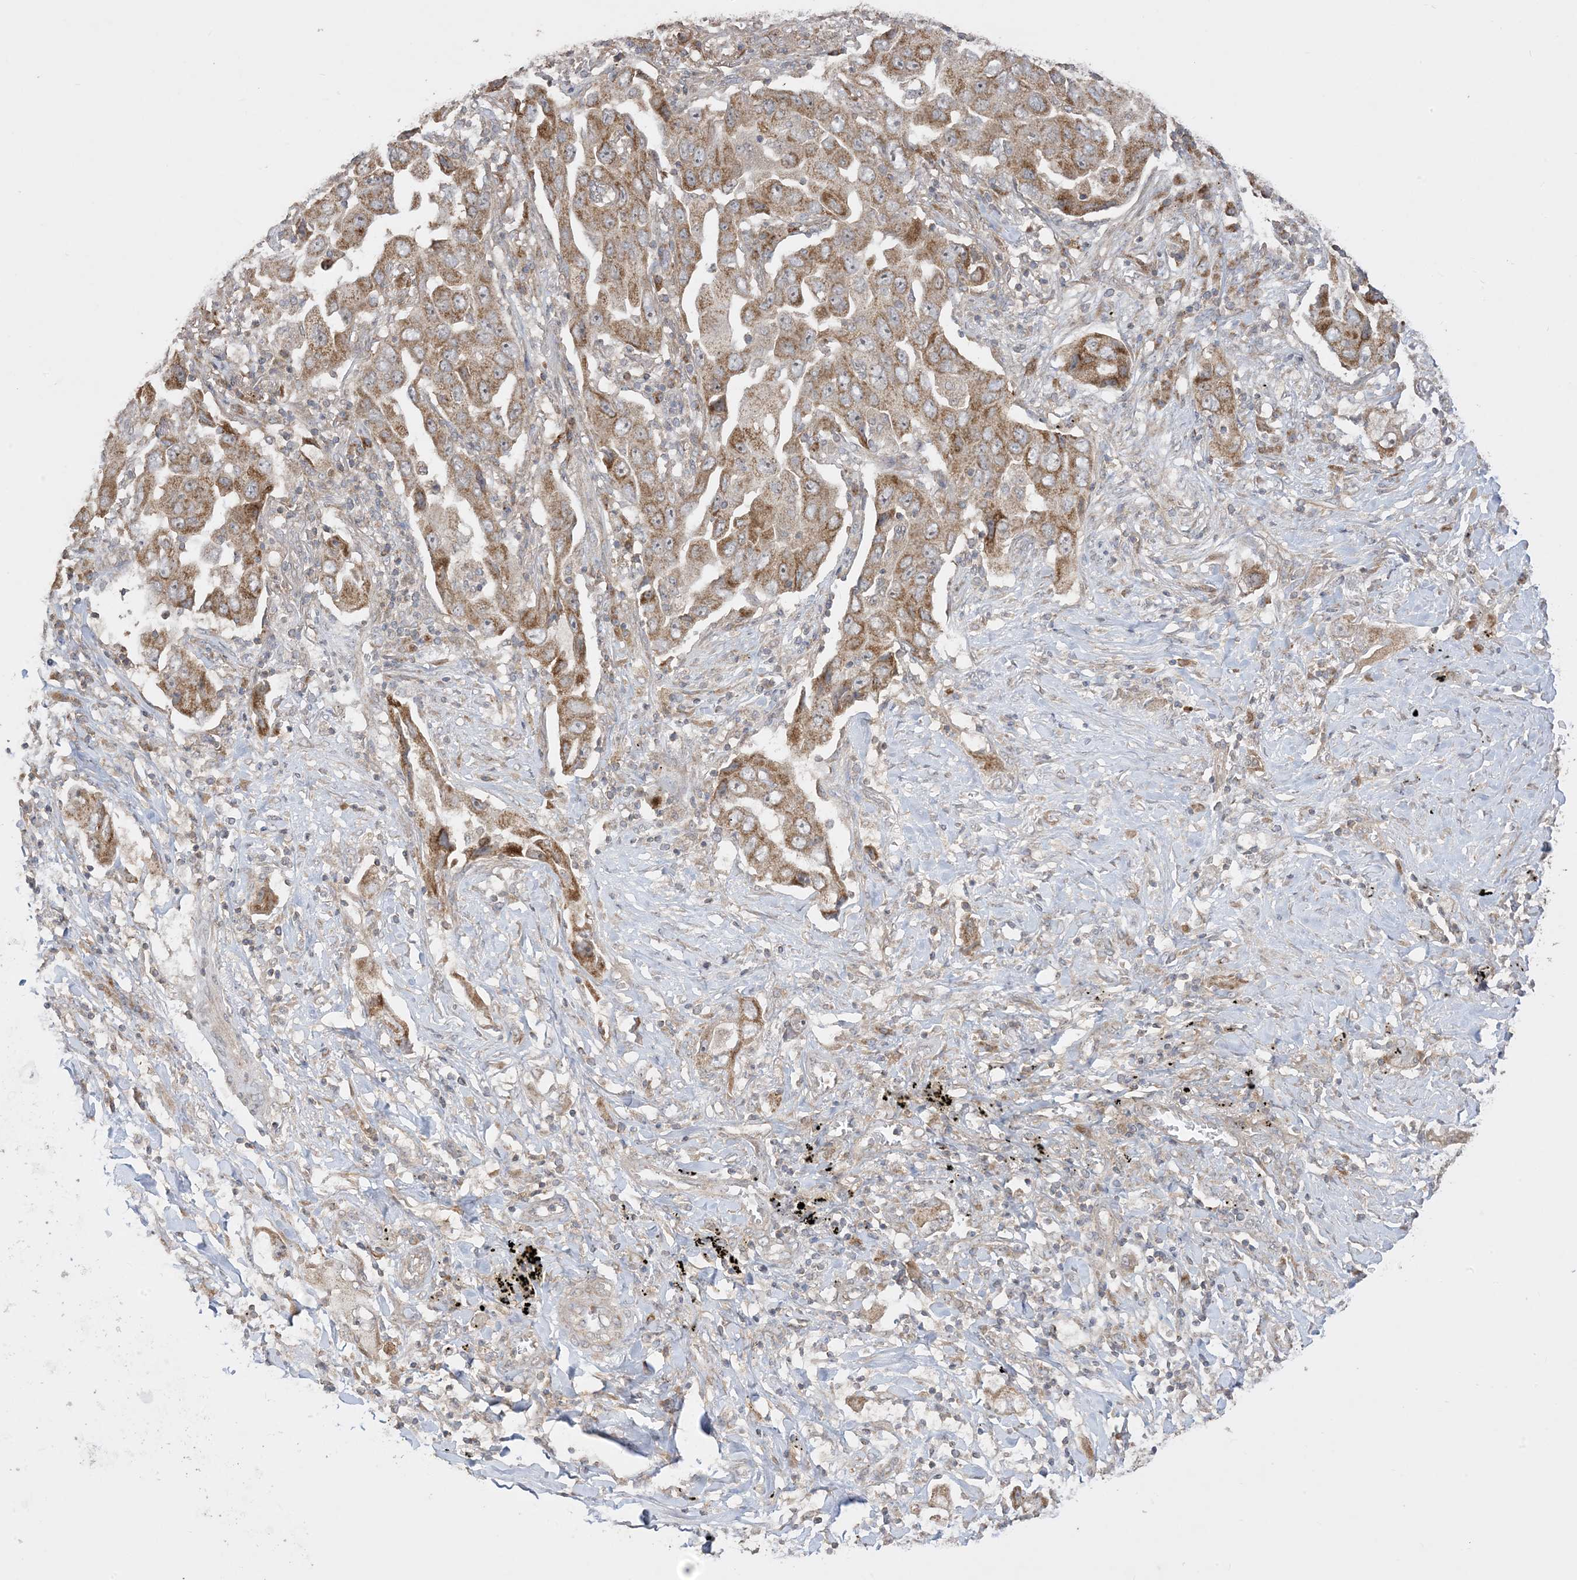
{"staining": {"intensity": "strong", "quantity": ">75%", "location": "cytoplasmic/membranous"}, "tissue": "lung cancer", "cell_type": "Tumor cells", "image_type": "cancer", "snomed": [{"axis": "morphology", "description": "Adenocarcinoma, NOS"}, {"axis": "topography", "description": "Lung"}], "caption": "A brown stain labels strong cytoplasmic/membranous staining of a protein in lung cancer (adenocarcinoma) tumor cells.", "gene": "SIRT3", "patient": {"sex": "female", "age": 65}}